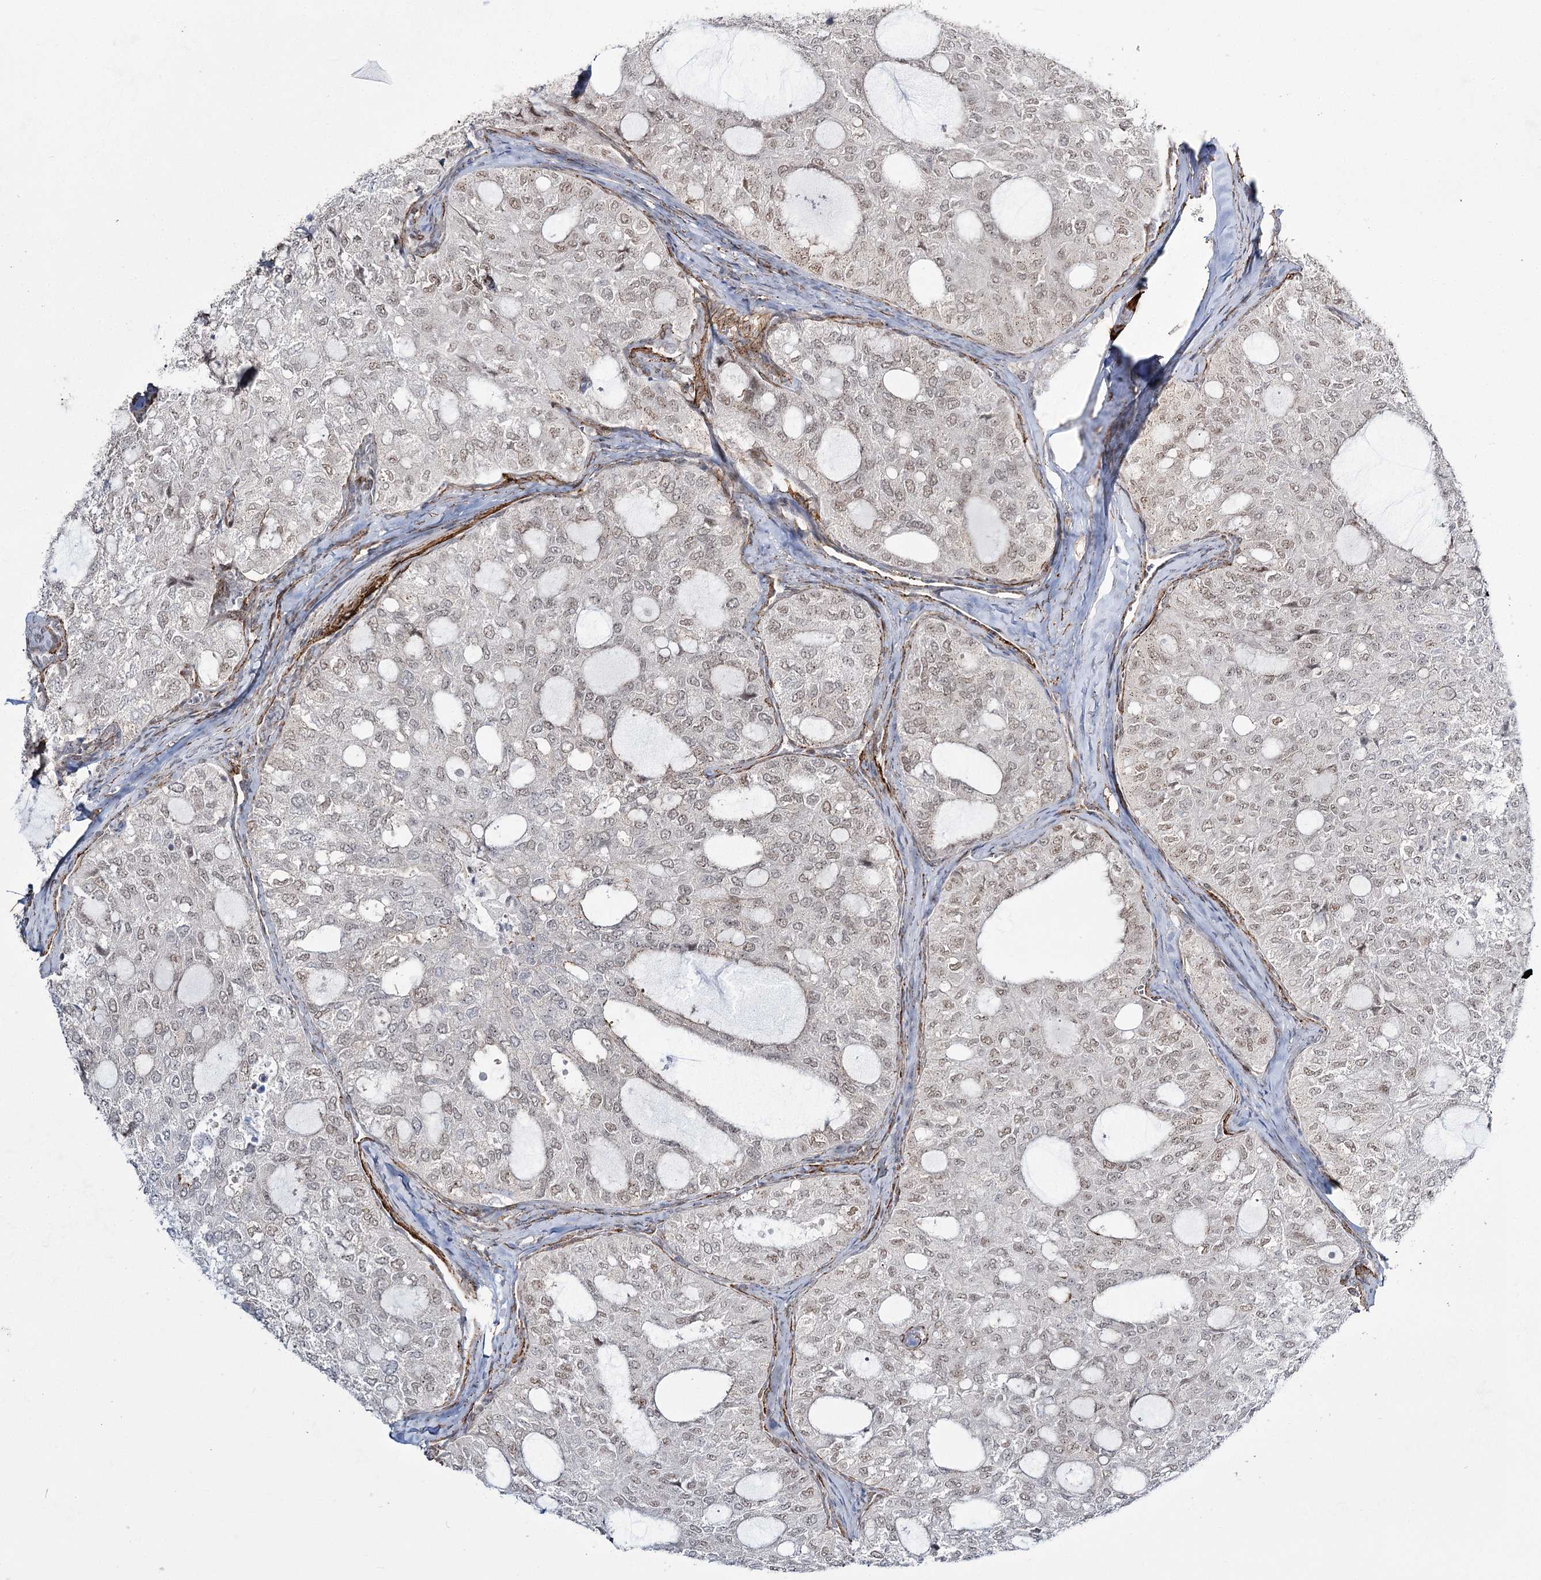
{"staining": {"intensity": "weak", "quantity": "<25%", "location": "nuclear"}, "tissue": "thyroid cancer", "cell_type": "Tumor cells", "image_type": "cancer", "snomed": [{"axis": "morphology", "description": "Follicular adenoma carcinoma, NOS"}, {"axis": "topography", "description": "Thyroid gland"}], "caption": "Immunohistochemical staining of thyroid cancer (follicular adenoma carcinoma) demonstrates no significant staining in tumor cells.", "gene": "CWF19L1", "patient": {"sex": "male", "age": 75}}